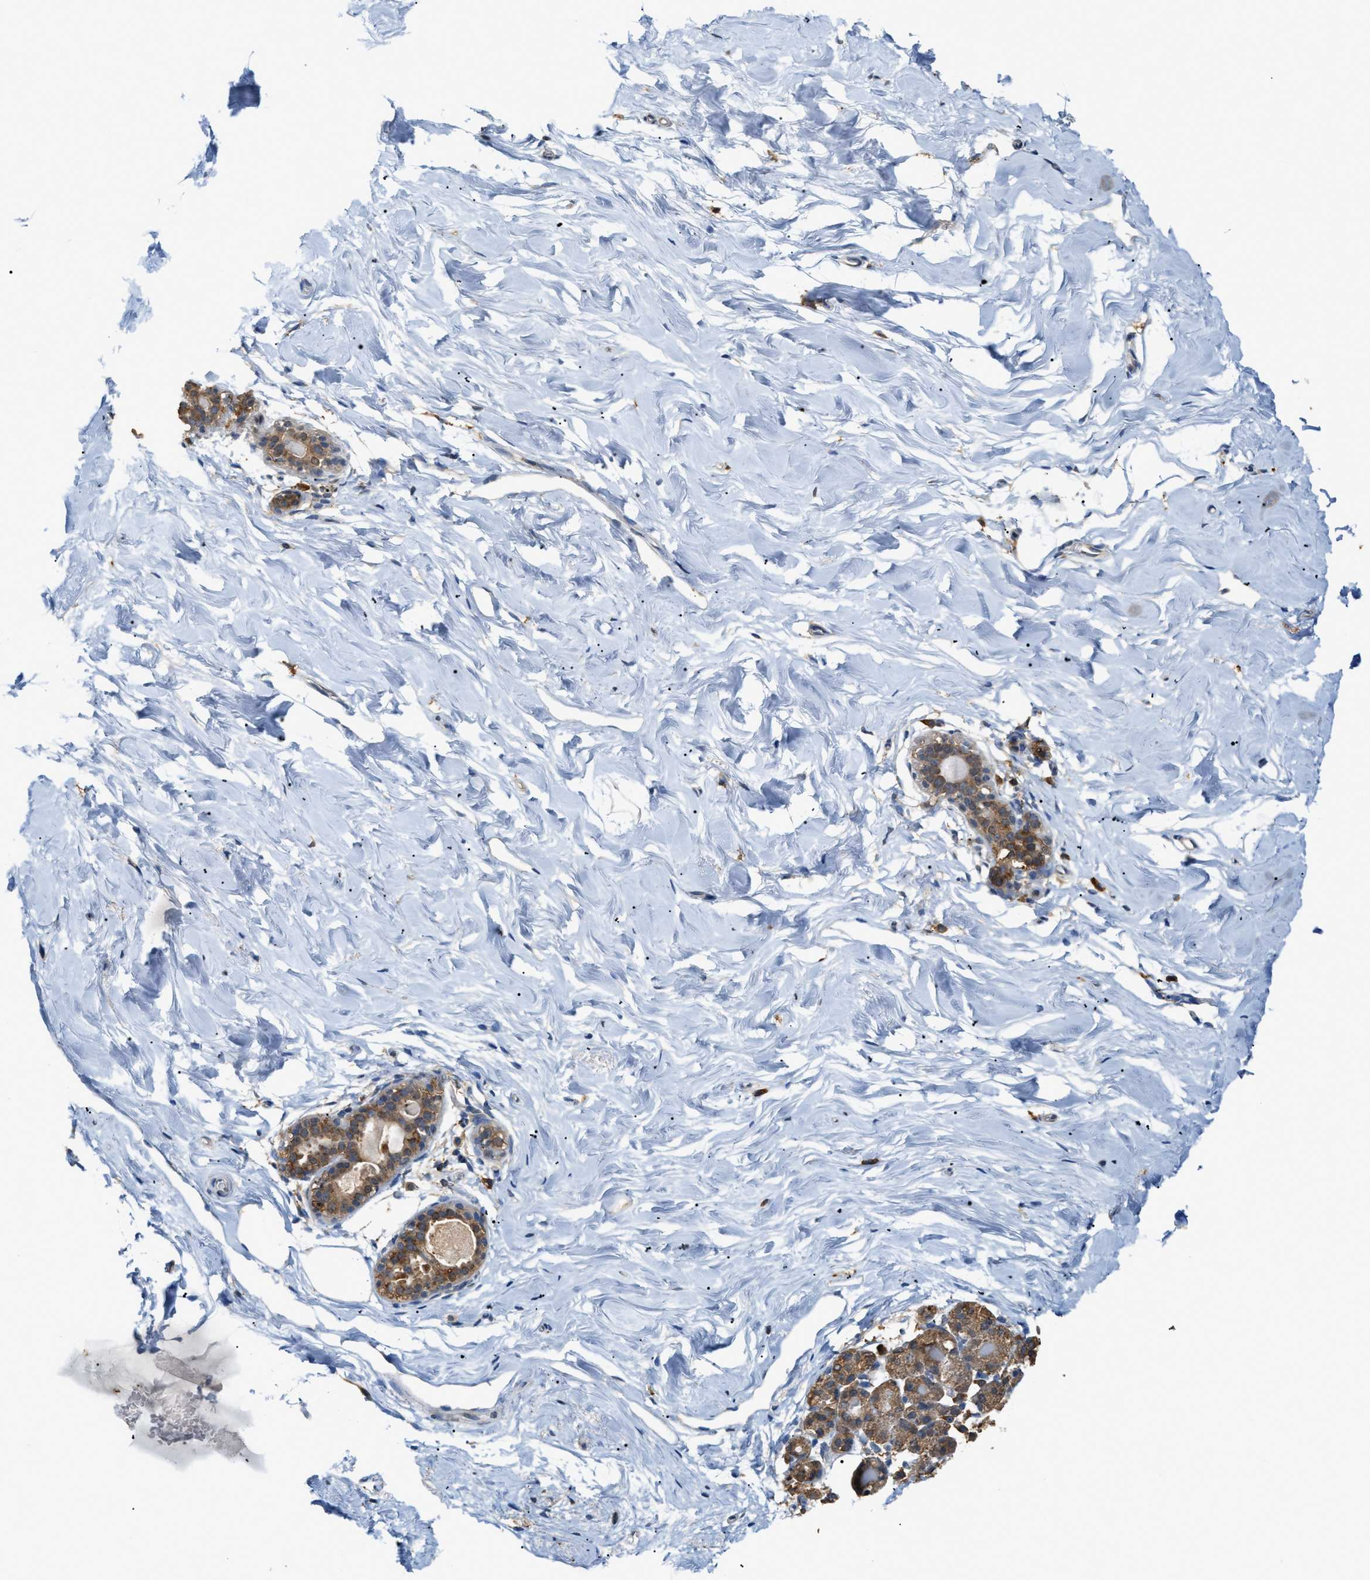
{"staining": {"intensity": "negative", "quantity": "none", "location": "none"}, "tissue": "breast", "cell_type": "Adipocytes", "image_type": "normal", "snomed": [{"axis": "morphology", "description": "Normal tissue, NOS"}, {"axis": "topography", "description": "Breast"}], "caption": "This is an IHC micrograph of unremarkable human breast. There is no staining in adipocytes.", "gene": "GCN1", "patient": {"sex": "female", "age": 62}}